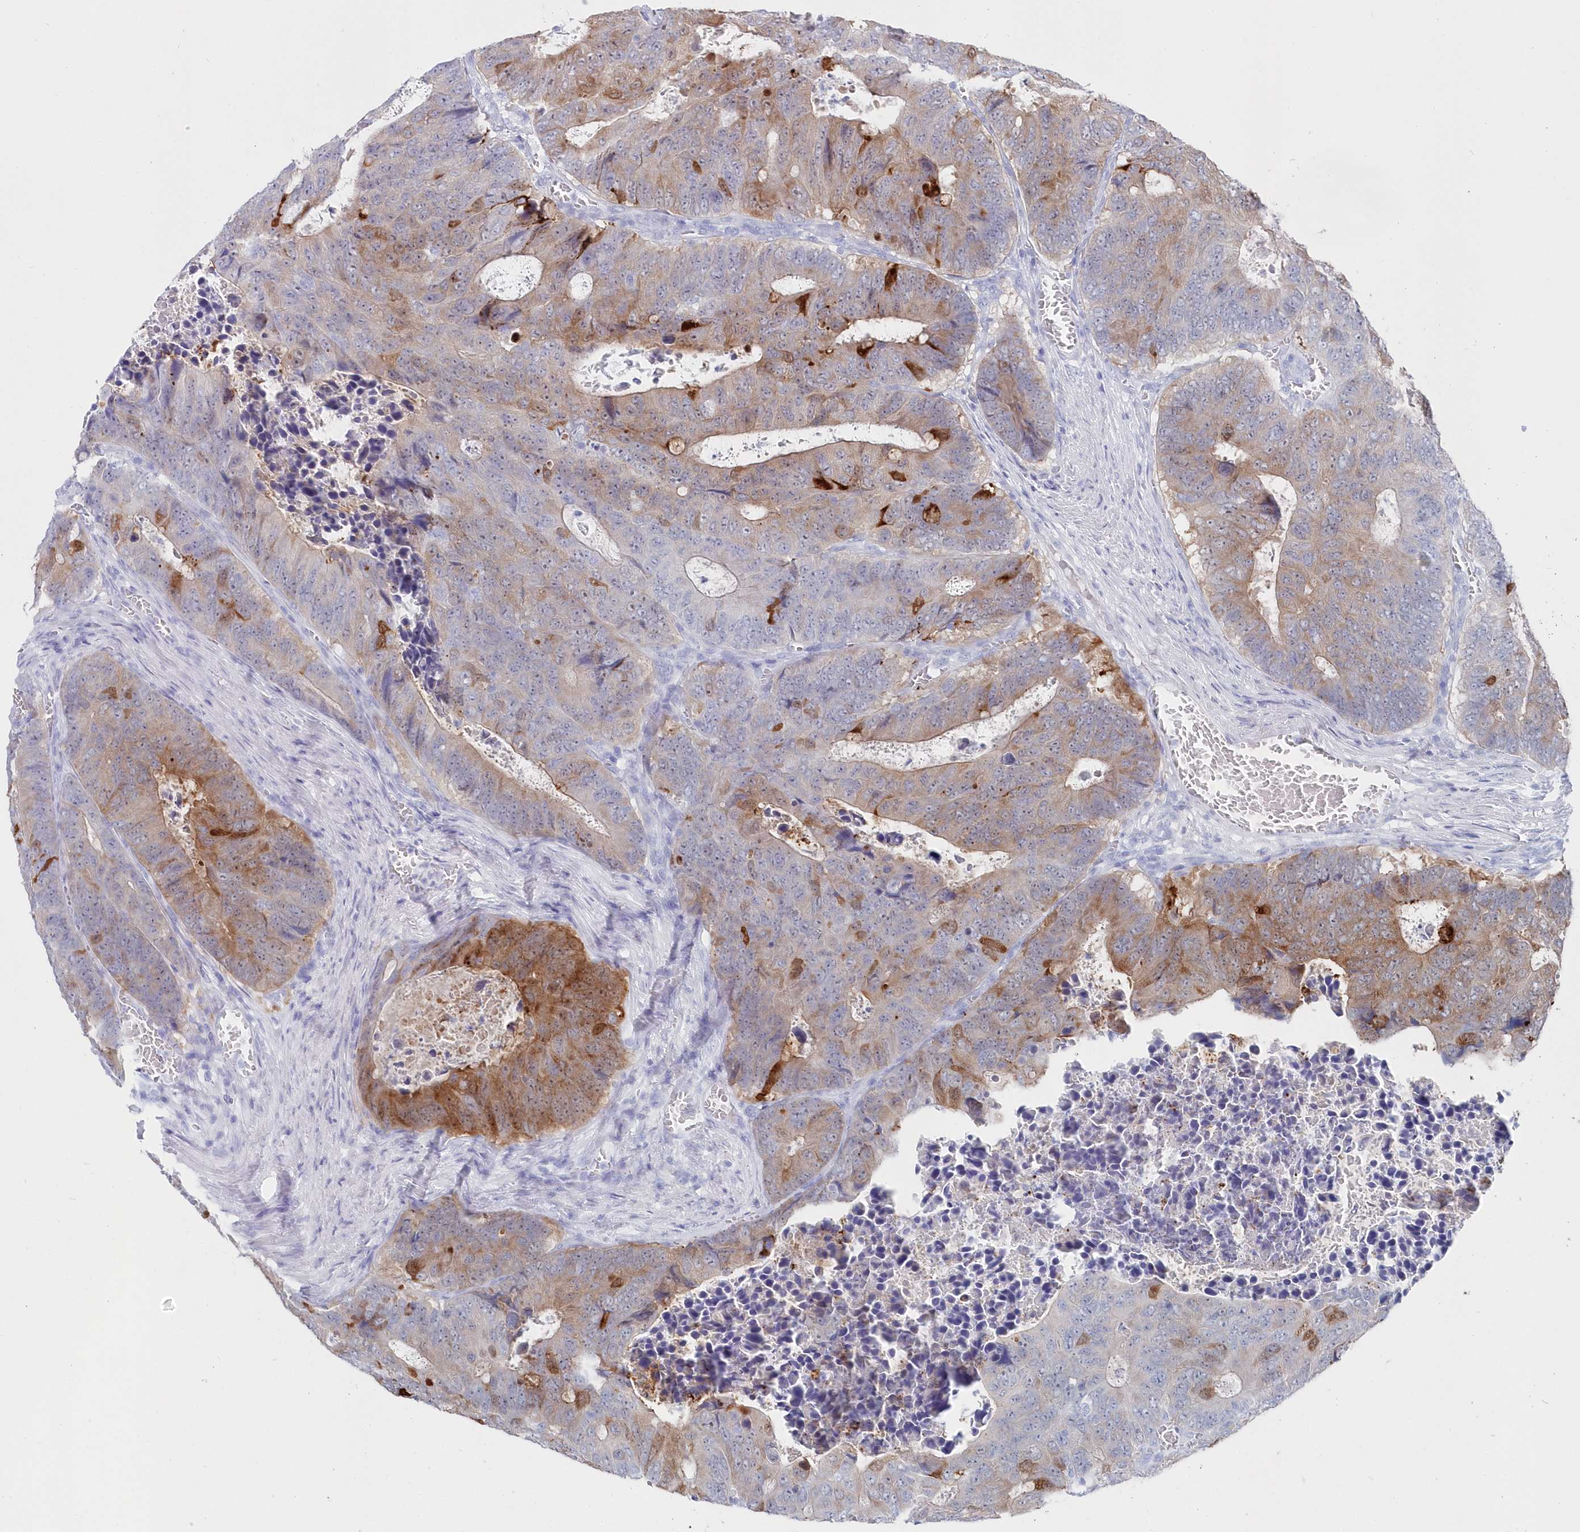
{"staining": {"intensity": "moderate", "quantity": "25%-75%", "location": "cytoplasmic/membranous"}, "tissue": "colorectal cancer", "cell_type": "Tumor cells", "image_type": "cancer", "snomed": [{"axis": "morphology", "description": "Adenocarcinoma, NOS"}, {"axis": "topography", "description": "Colon"}], "caption": "Immunohistochemical staining of colorectal adenocarcinoma demonstrates moderate cytoplasmic/membranous protein staining in about 25%-75% of tumor cells.", "gene": "CSNK1G2", "patient": {"sex": "male", "age": 87}}